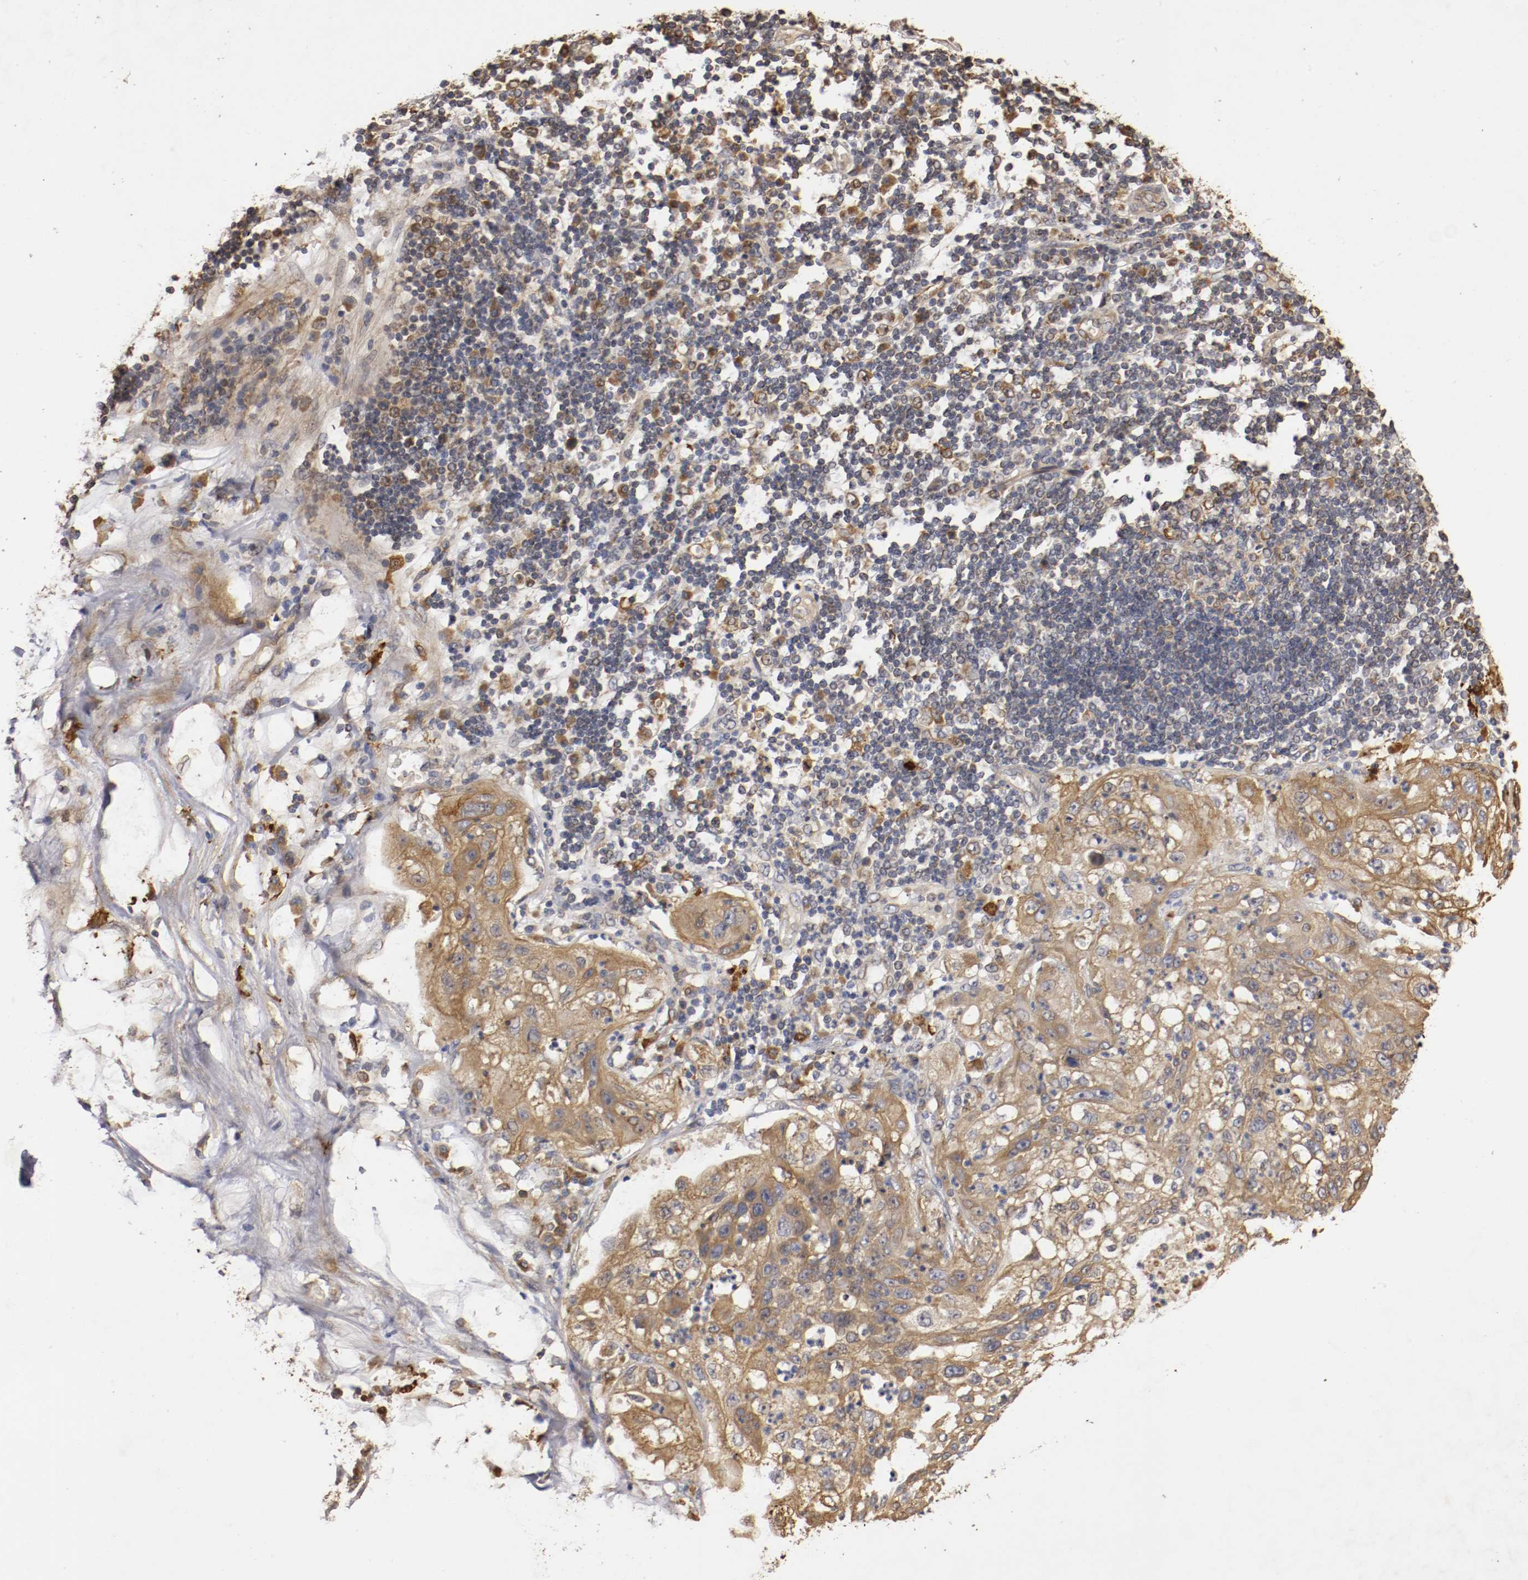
{"staining": {"intensity": "moderate", "quantity": ">75%", "location": "cytoplasmic/membranous"}, "tissue": "lung cancer", "cell_type": "Tumor cells", "image_type": "cancer", "snomed": [{"axis": "morphology", "description": "Inflammation, NOS"}, {"axis": "morphology", "description": "Squamous cell carcinoma, NOS"}, {"axis": "topography", "description": "Lymph node"}, {"axis": "topography", "description": "Soft tissue"}, {"axis": "topography", "description": "Lung"}], "caption": "Human squamous cell carcinoma (lung) stained with a brown dye exhibits moderate cytoplasmic/membranous positive staining in about >75% of tumor cells.", "gene": "VEZT", "patient": {"sex": "male", "age": 66}}